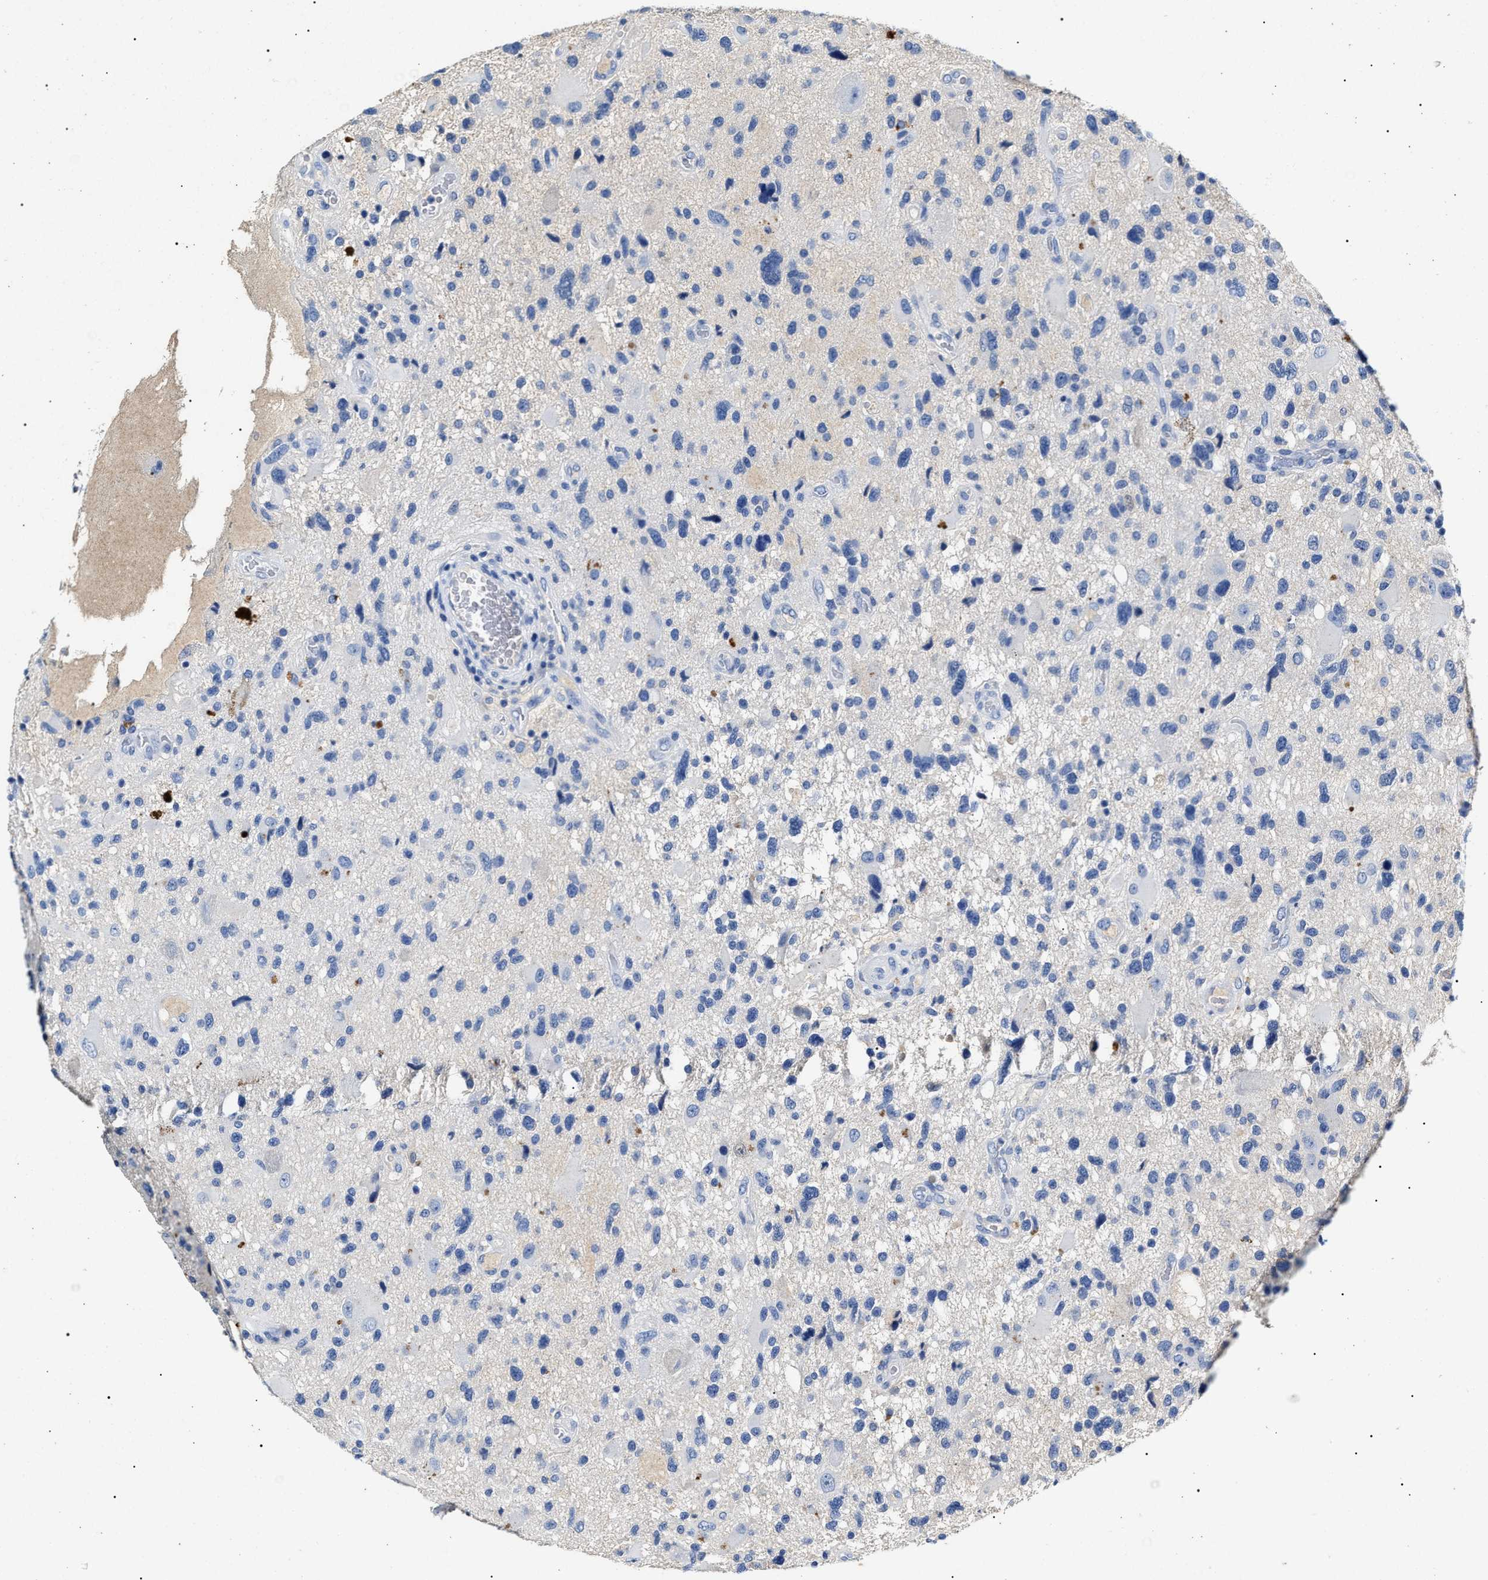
{"staining": {"intensity": "negative", "quantity": "none", "location": "none"}, "tissue": "glioma", "cell_type": "Tumor cells", "image_type": "cancer", "snomed": [{"axis": "morphology", "description": "Glioma, malignant, High grade"}, {"axis": "topography", "description": "Brain"}], "caption": "Protein analysis of malignant glioma (high-grade) exhibits no significant expression in tumor cells.", "gene": "LRRC8E", "patient": {"sex": "male", "age": 33}}